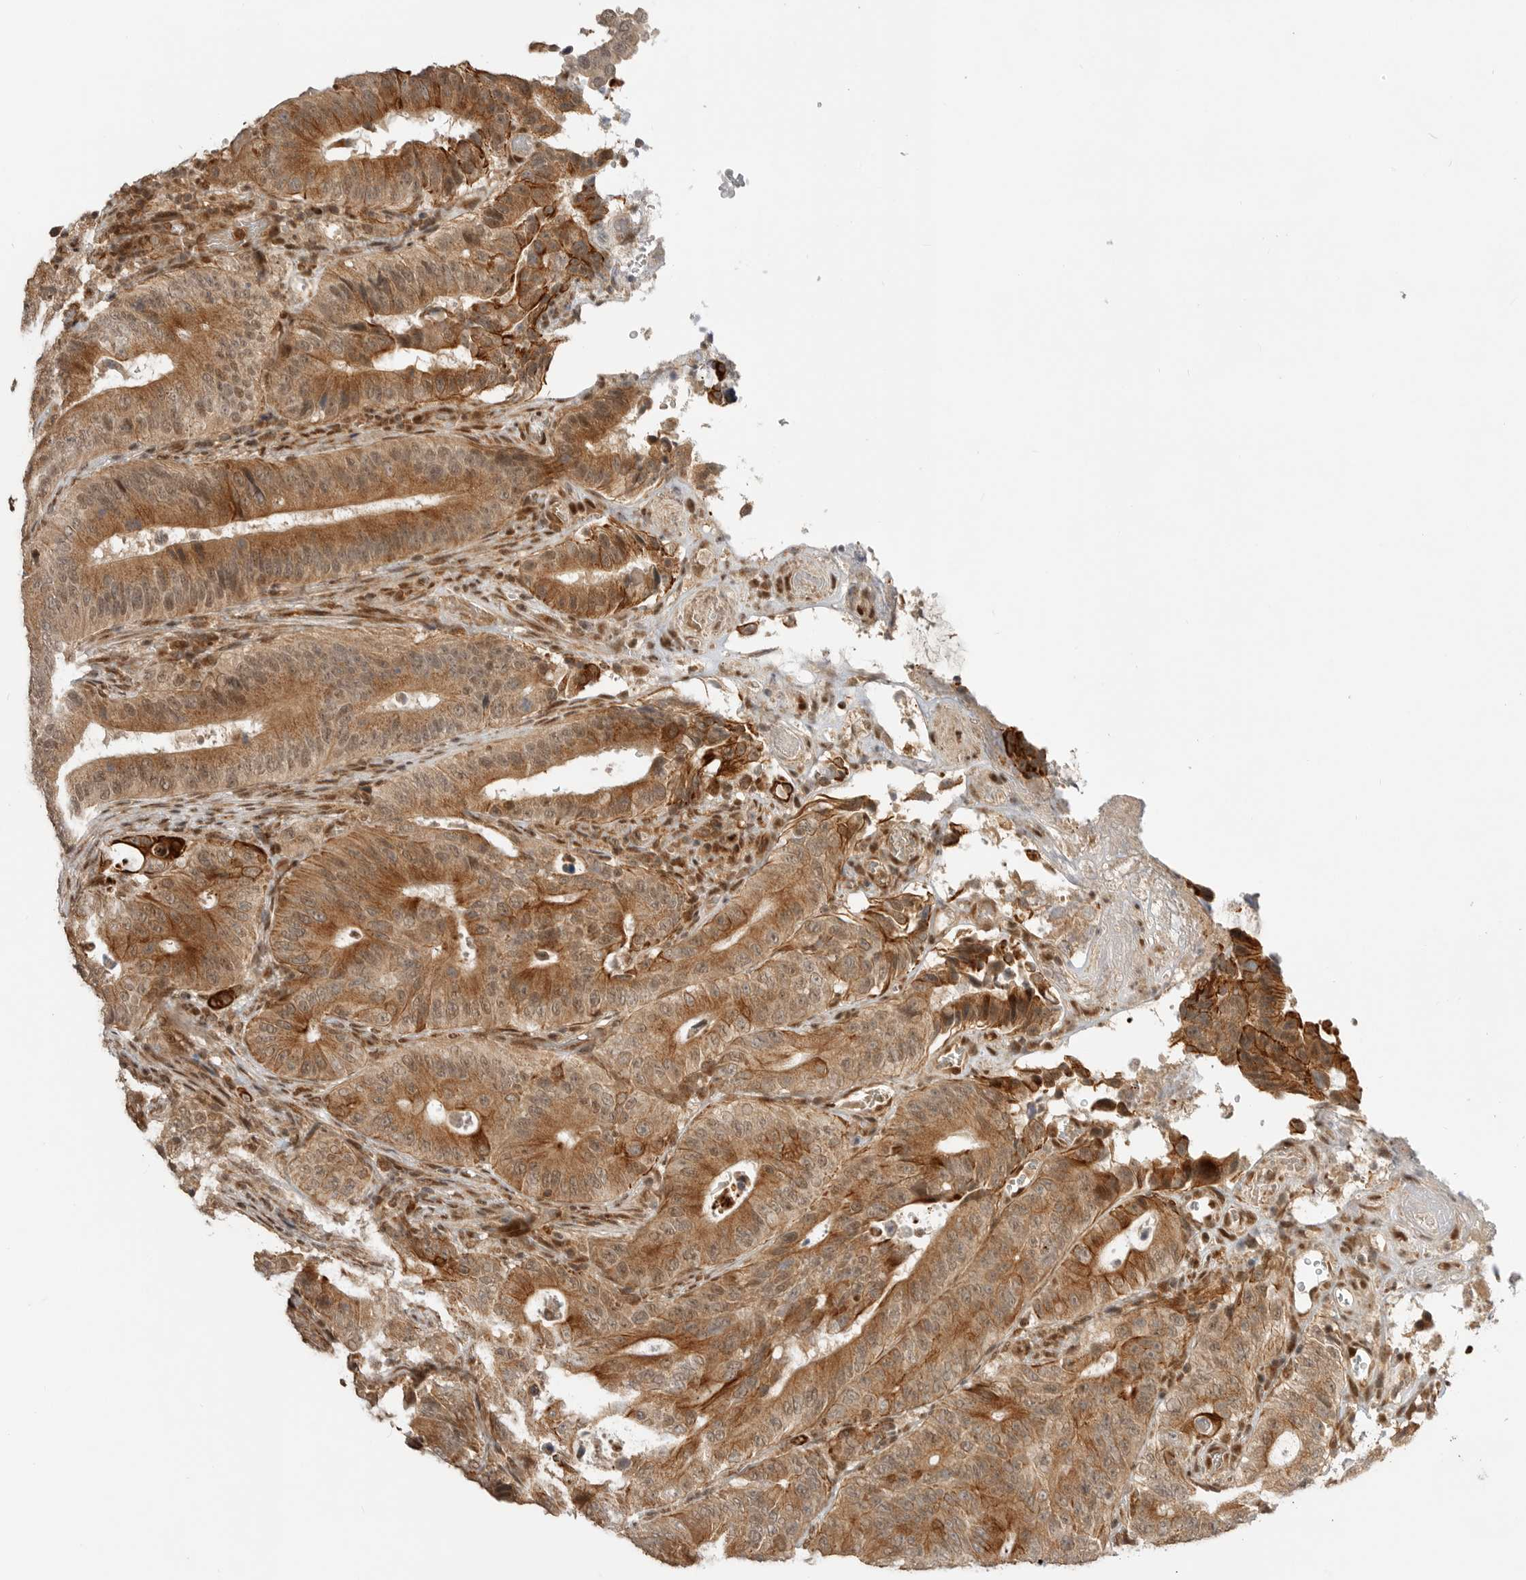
{"staining": {"intensity": "moderate", "quantity": ">75%", "location": "cytoplasmic/membranous"}, "tissue": "colorectal cancer", "cell_type": "Tumor cells", "image_type": "cancer", "snomed": [{"axis": "morphology", "description": "Adenocarcinoma, NOS"}, {"axis": "topography", "description": "Colon"}], "caption": "Immunohistochemical staining of human adenocarcinoma (colorectal) shows medium levels of moderate cytoplasmic/membranous staining in about >75% of tumor cells.", "gene": "ALKAL1", "patient": {"sex": "male", "age": 83}}